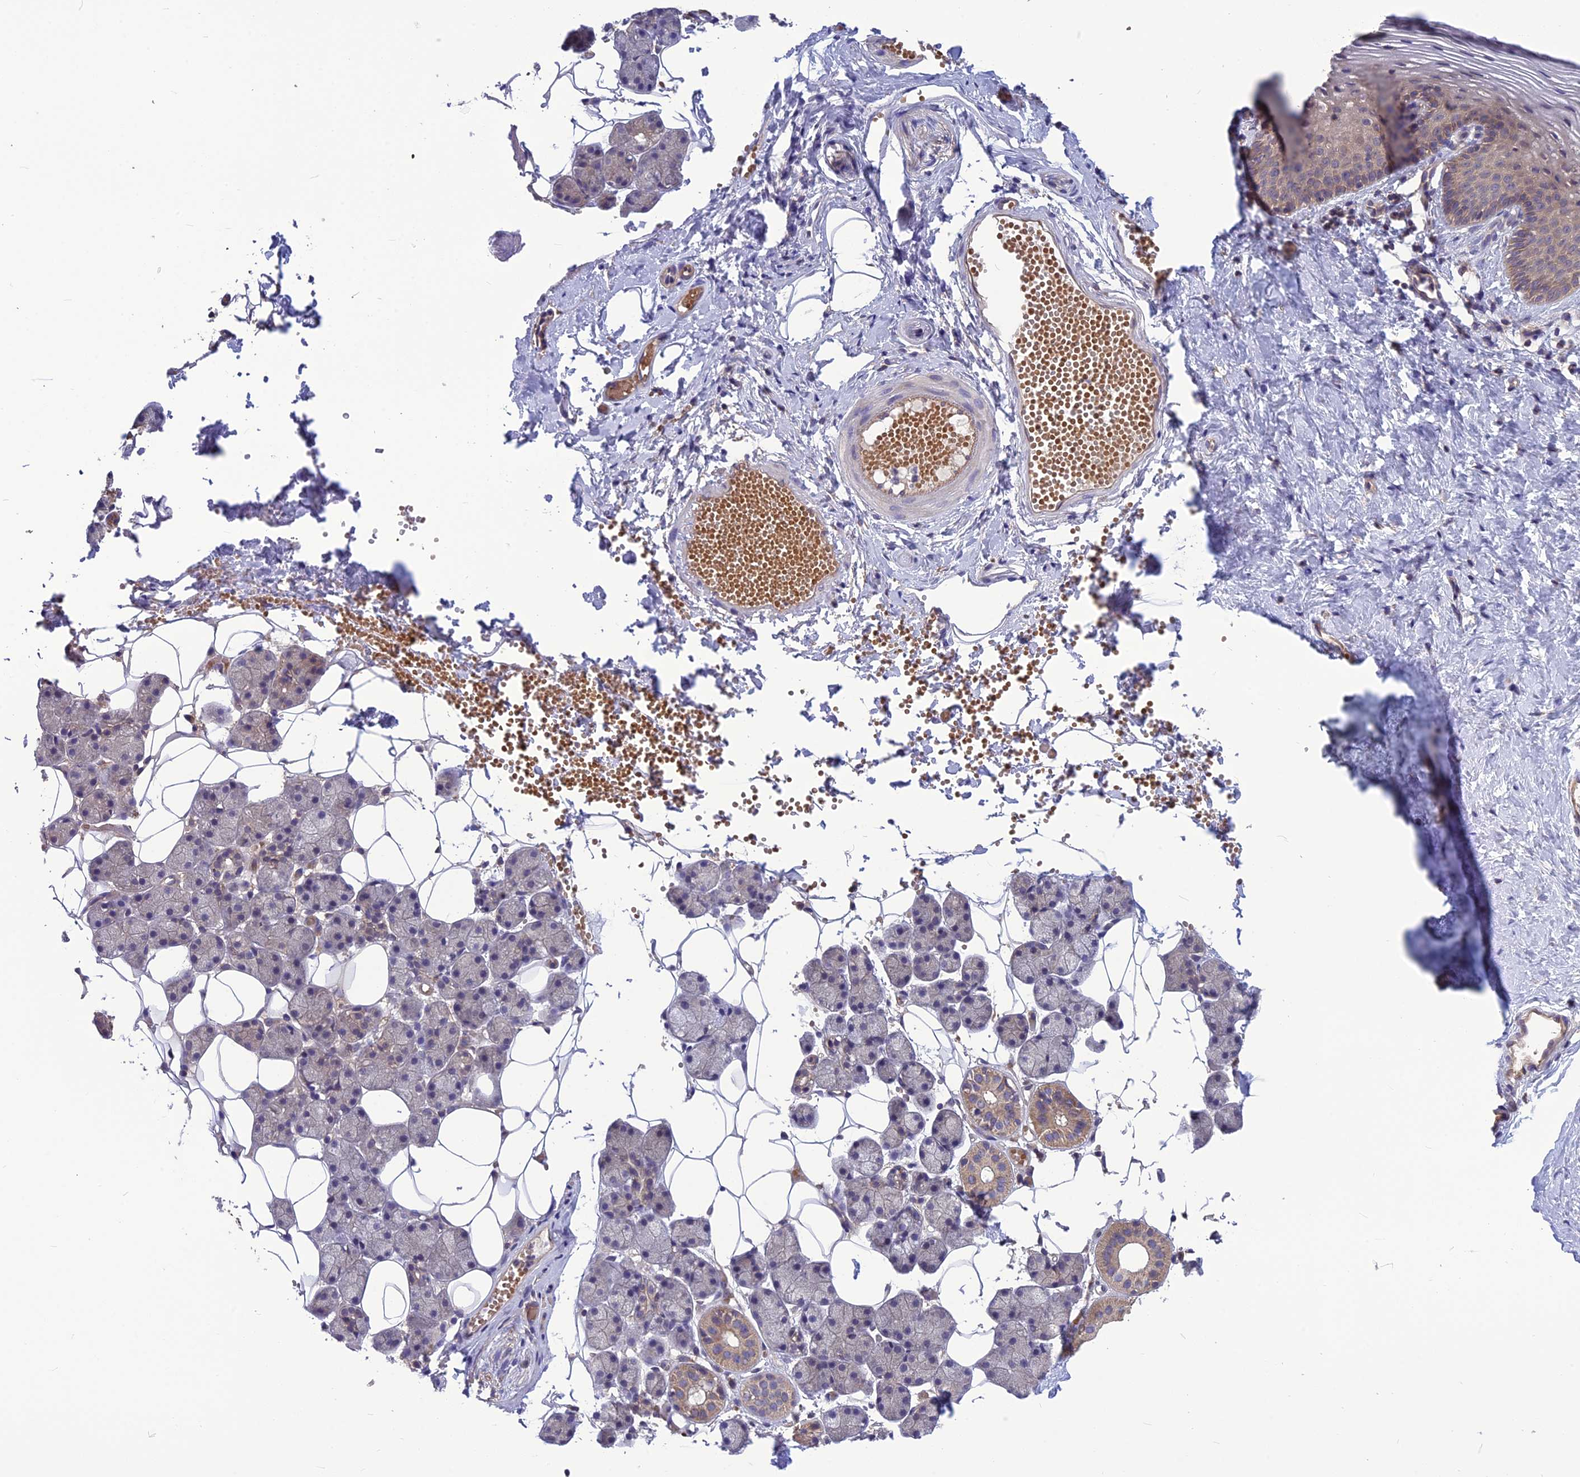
{"staining": {"intensity": "weak", "quantity": "<25%", "location": "cytoplasmic/membranous"}, "tissue": "salivary gland", "cell_type": "Glandular cells", "image_type": "normal", "snomed": [{"axis": "morphology", "description": "Normal tissue, NOS"}, {"axis": "topography", "description": "Salivary gland"}], "caption": "Immunohistochemistry of unremarkable human salivary gland demonstrates no expression in glandular cells.", "gene": "PSMF1", "patient": {"sex": "female", "age": 33}}